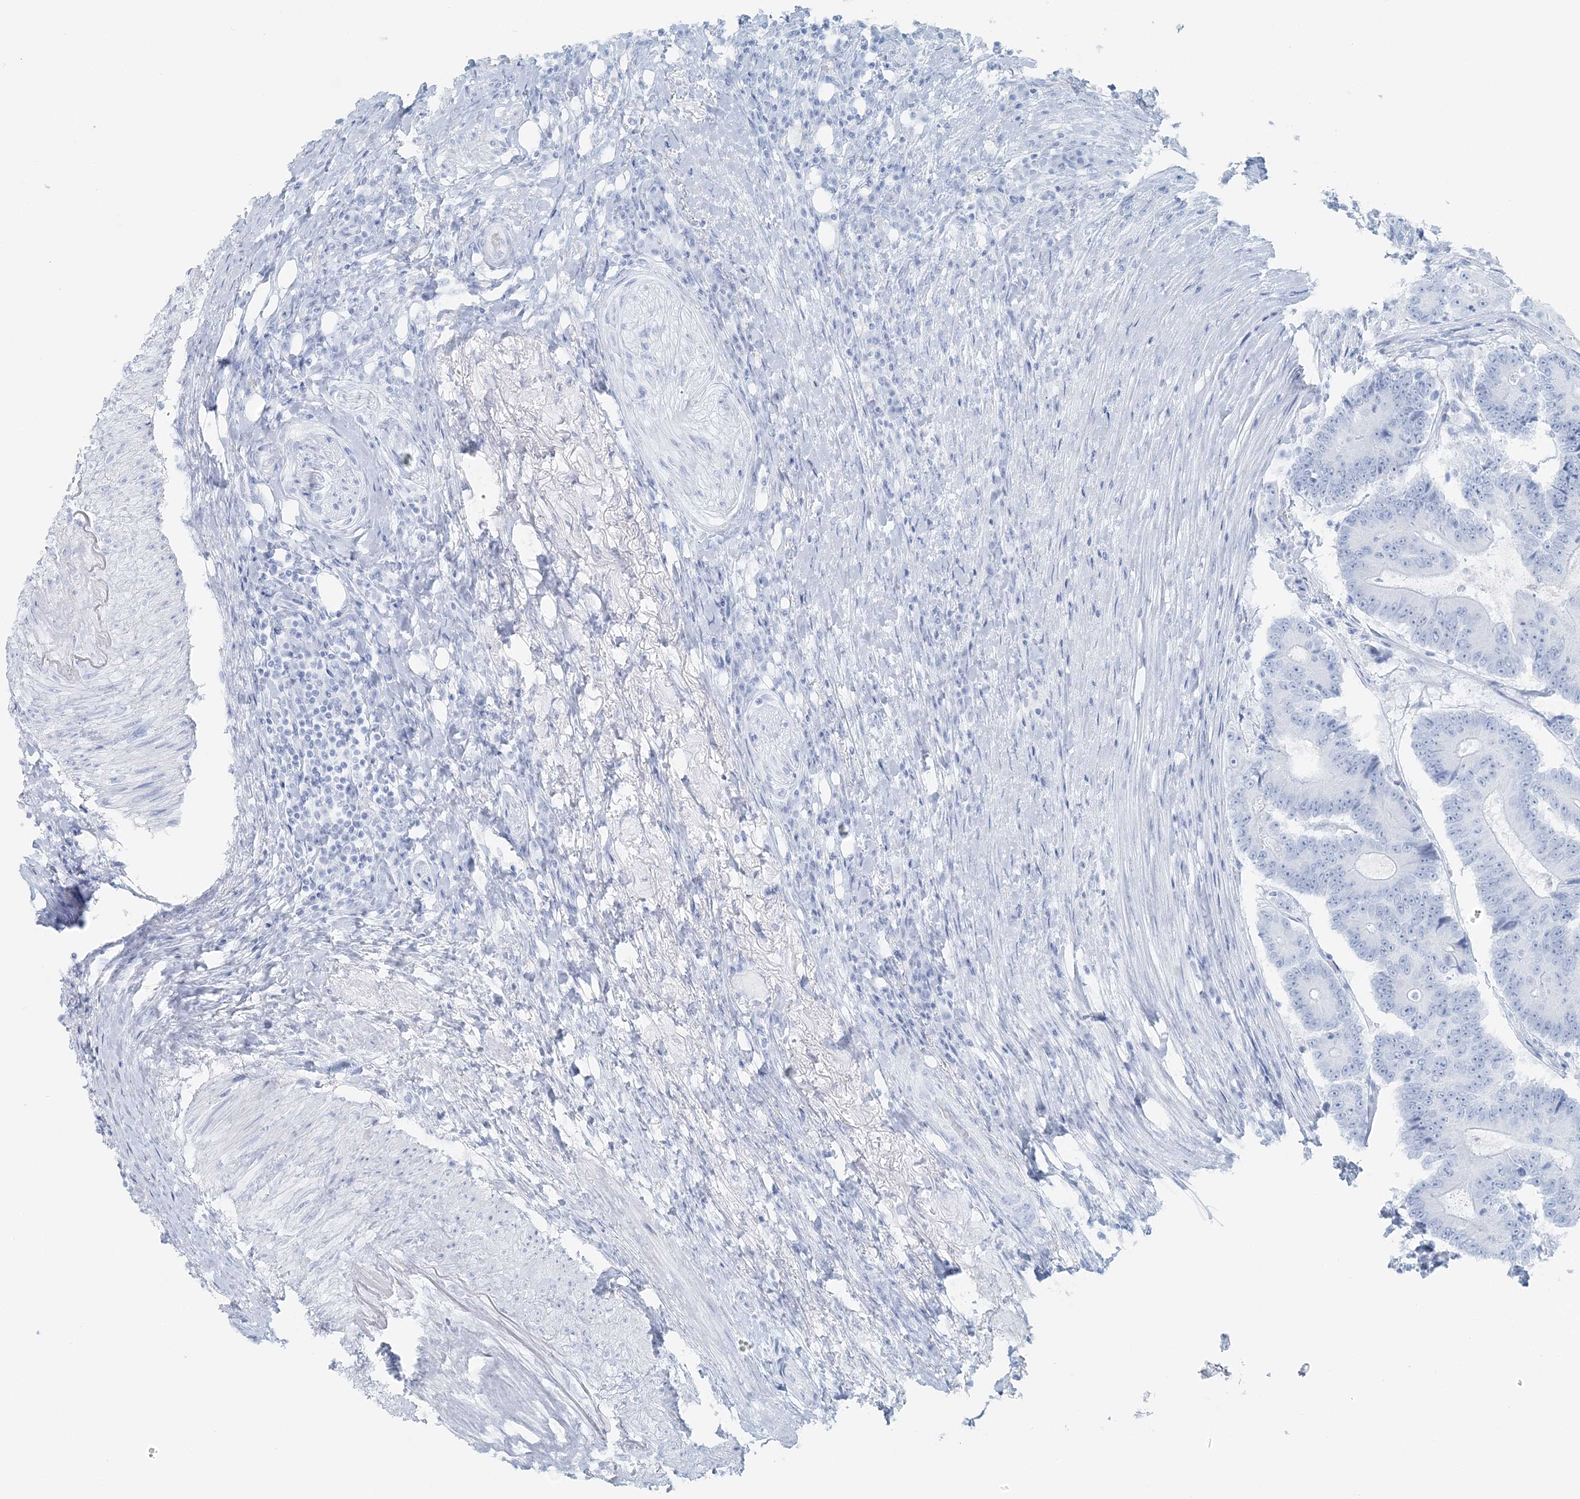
{"staining": {"intensity": "negative", "quantity": "none", "location": "none"}, "tissue": "colorectal cancer", "cell_type": "Tumor cells", "image_type": "cancer", "snomed": [{"axis": "morphology", "description": "Adenocarcinoma, NOS"}, {"axis": "topography", "description": "Colon"}], "caption": "Photomicrograph shows no significant protein positivity in tumor cells of colorectal cancer (adenocarcinoma).", "gene": "ATP11A", "patient": {"sex": "male", "age": 83}}